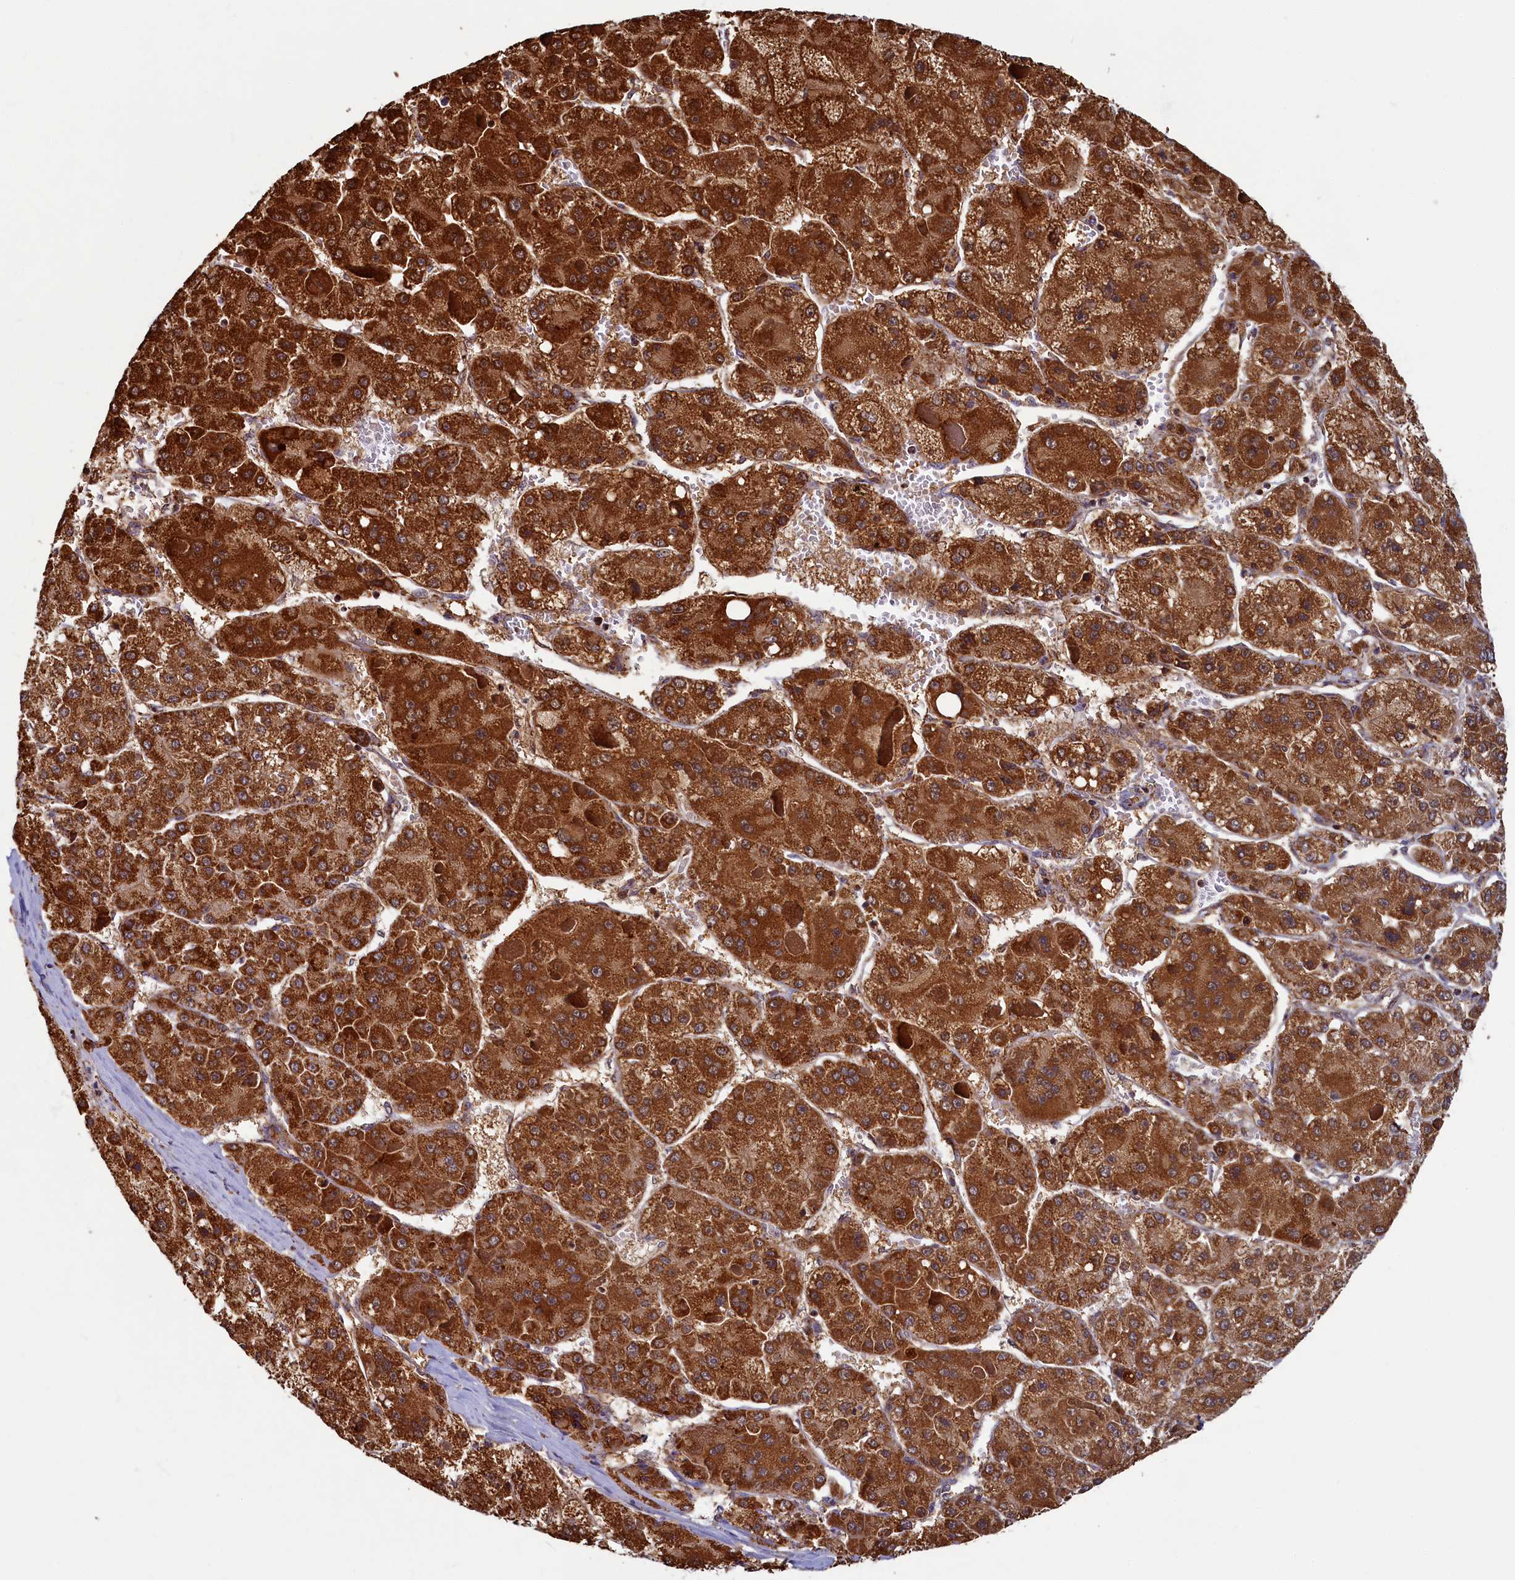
{"staining": {"intensity": "strong", "quantity": ">75%", "location": "cytoplasmic/membranous"}, "tissue": "liver cancer", "cell_type": "Tumor cells", "image_type": "cancer", "snomed": [{"axis": "morphology", "description": "Carcinoma, Hepatocellular, NOS"}, {"axis": "topography", "description": "Liver"}], "caption": "Protein expression analysis of liver cancer displays strong cytoplasmic/membranous positivity in approximately >75% of tumor cells. (Brightfield microscopy of DAB IHC at high magnification).", "gene": "SPR", "patient": {"sex": "female", "age": 73}}